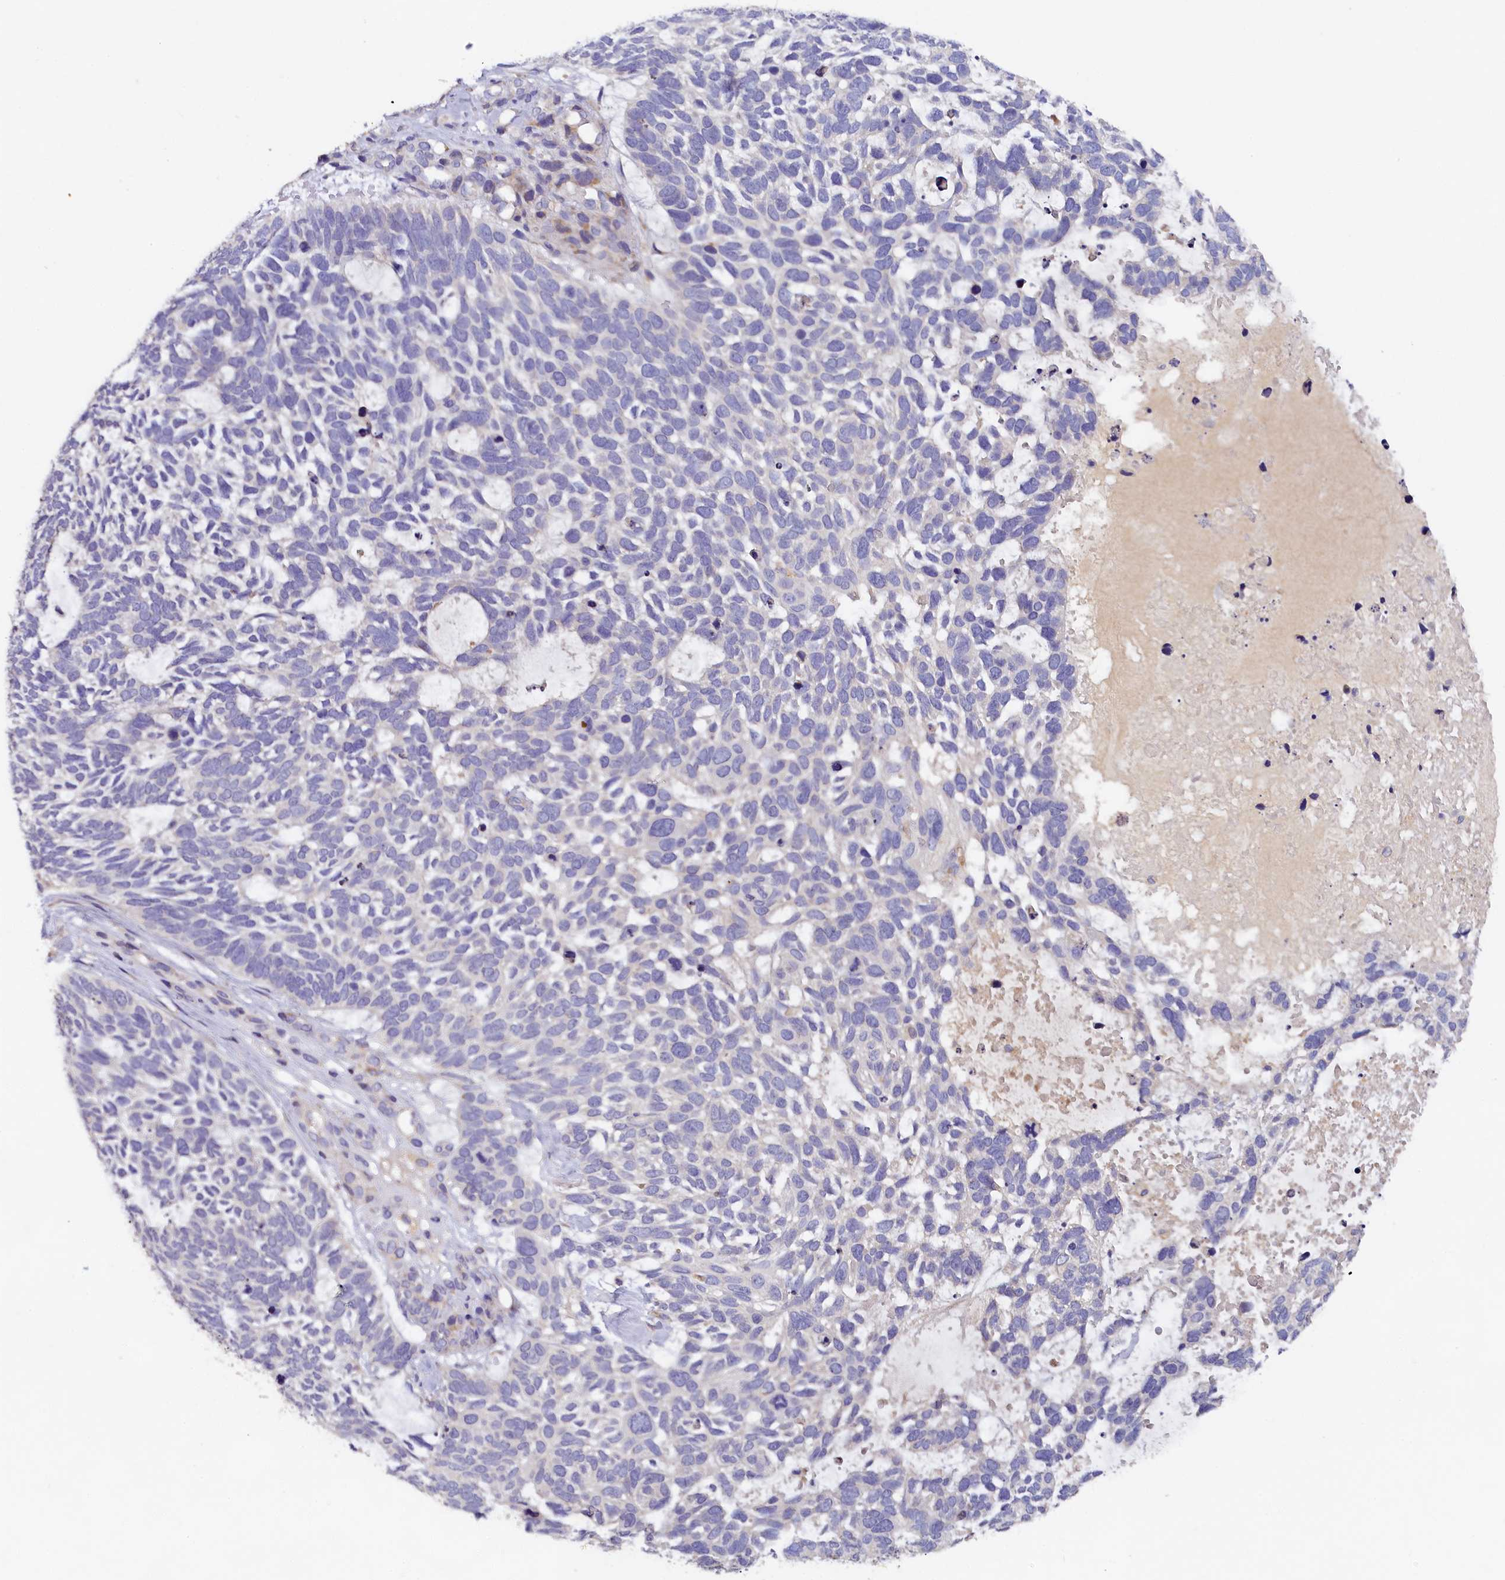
{"staining": {"intensity": "negative", "quantity": "none", "location": "none"}, "tissue": "skin cancer", "cell_type": "Tumor cells", "image_type": "cancer", "snomed": [{"axis": "morphology", "description": "Basal cell carcinoma"}, {"axis": "topography", "description": "Skin"}], "caption": "This histopathology image is of skin basal cell carcinoma stained with immunohistochemistry to label a protein in brown with the nuclei are counter-stained blue. There is no staining in tumor cells.", "gene": "ST7L", "patient": {"sex": "male", "age": 88}}